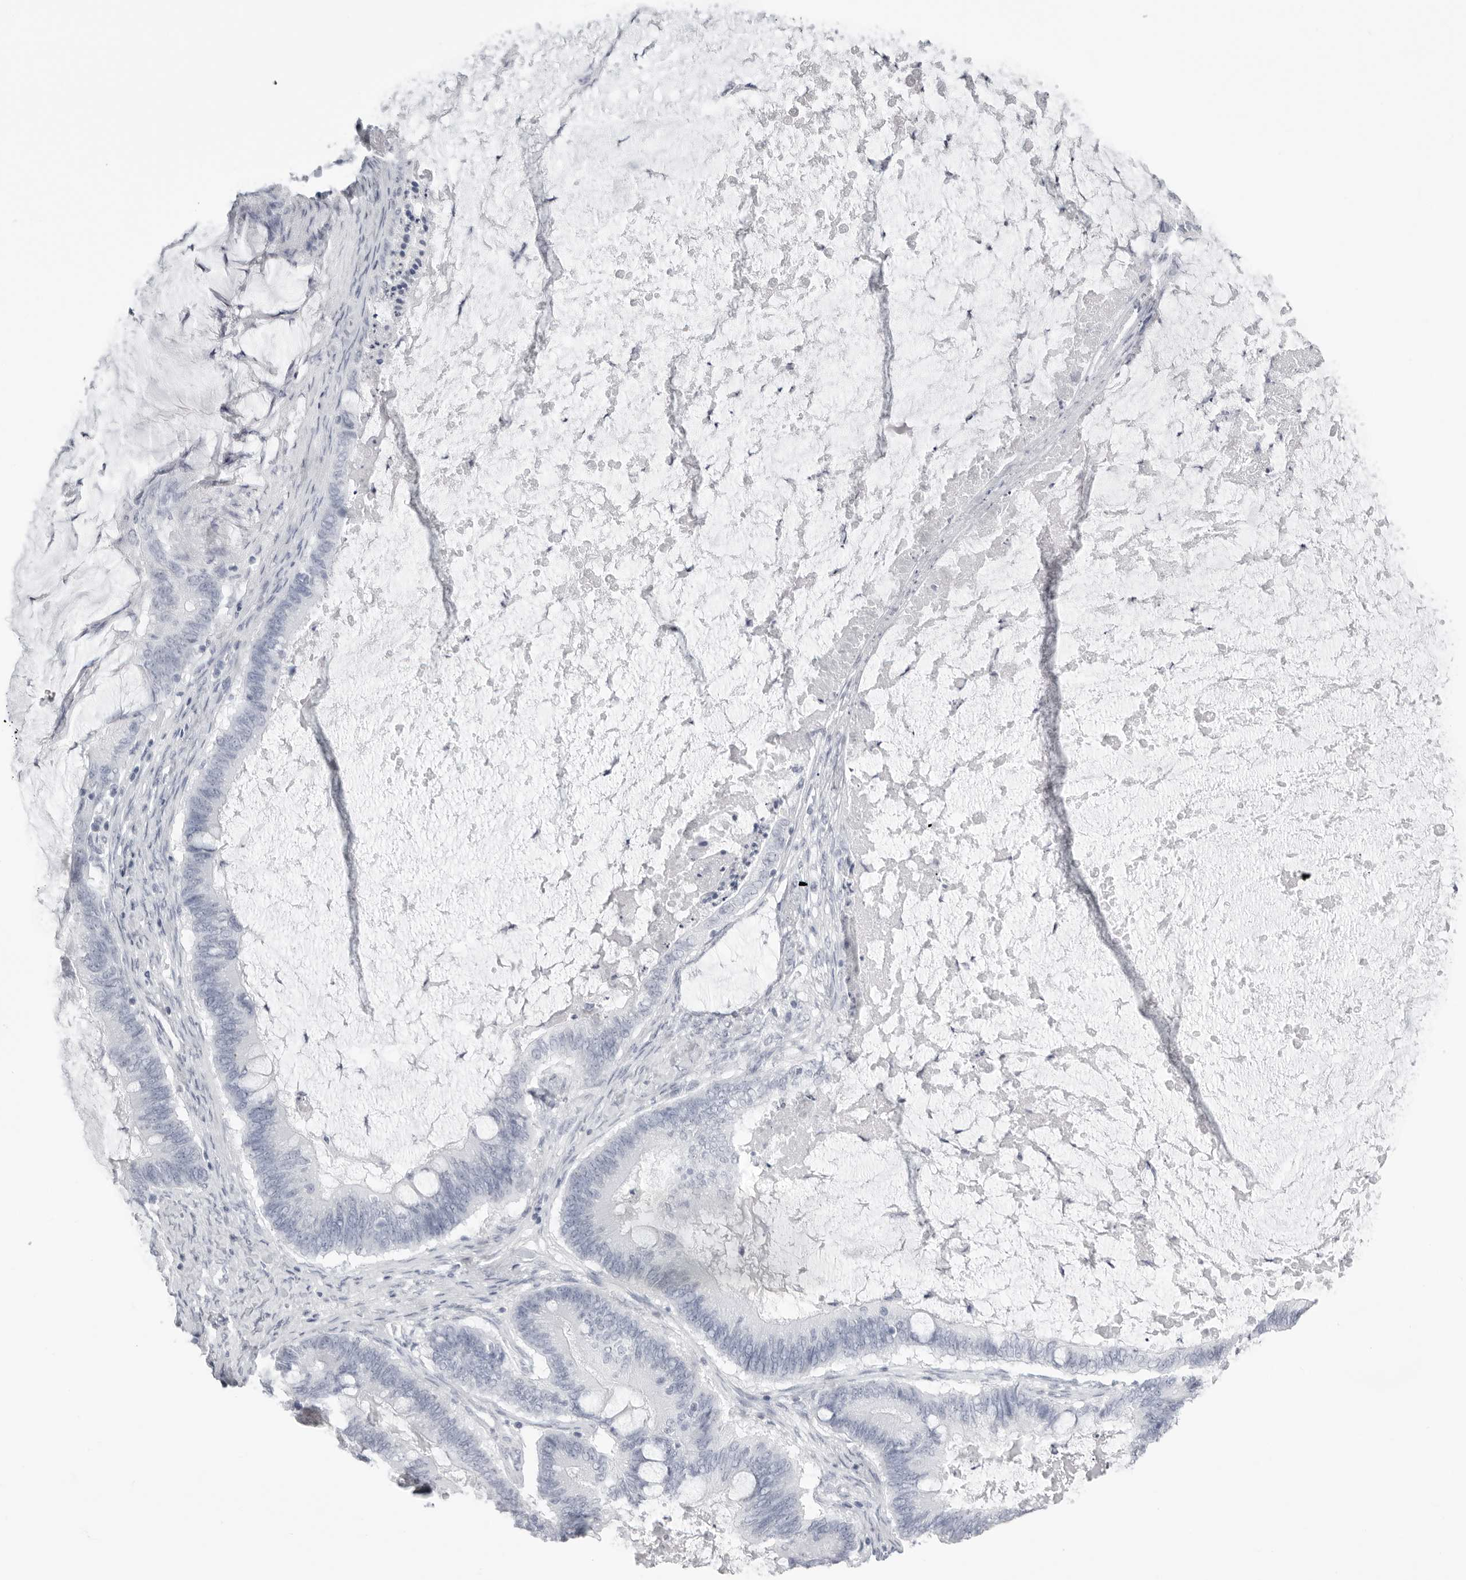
{"staining": {"intensity": "negative", "quantity": "none", "location": "none"}, "tissue": "ovarian cancer", "cell_type": "Tumor cells", "image_type": "cancer", "snomed": [{"axis": "morphology", "description": "Cystadenocarcinoma, mucinous, NOS"}, {"axis": "topography", "description": "Ovary"}], "caption": "Immunohistochemistry micrograph of human ovarian cancer (mucinous cystadenocarcinoma) stained for a protein (brown), which shows no staining in tumor cells.", "gene": "KLK9", "patient": {"sex": "female", "age": 61}}